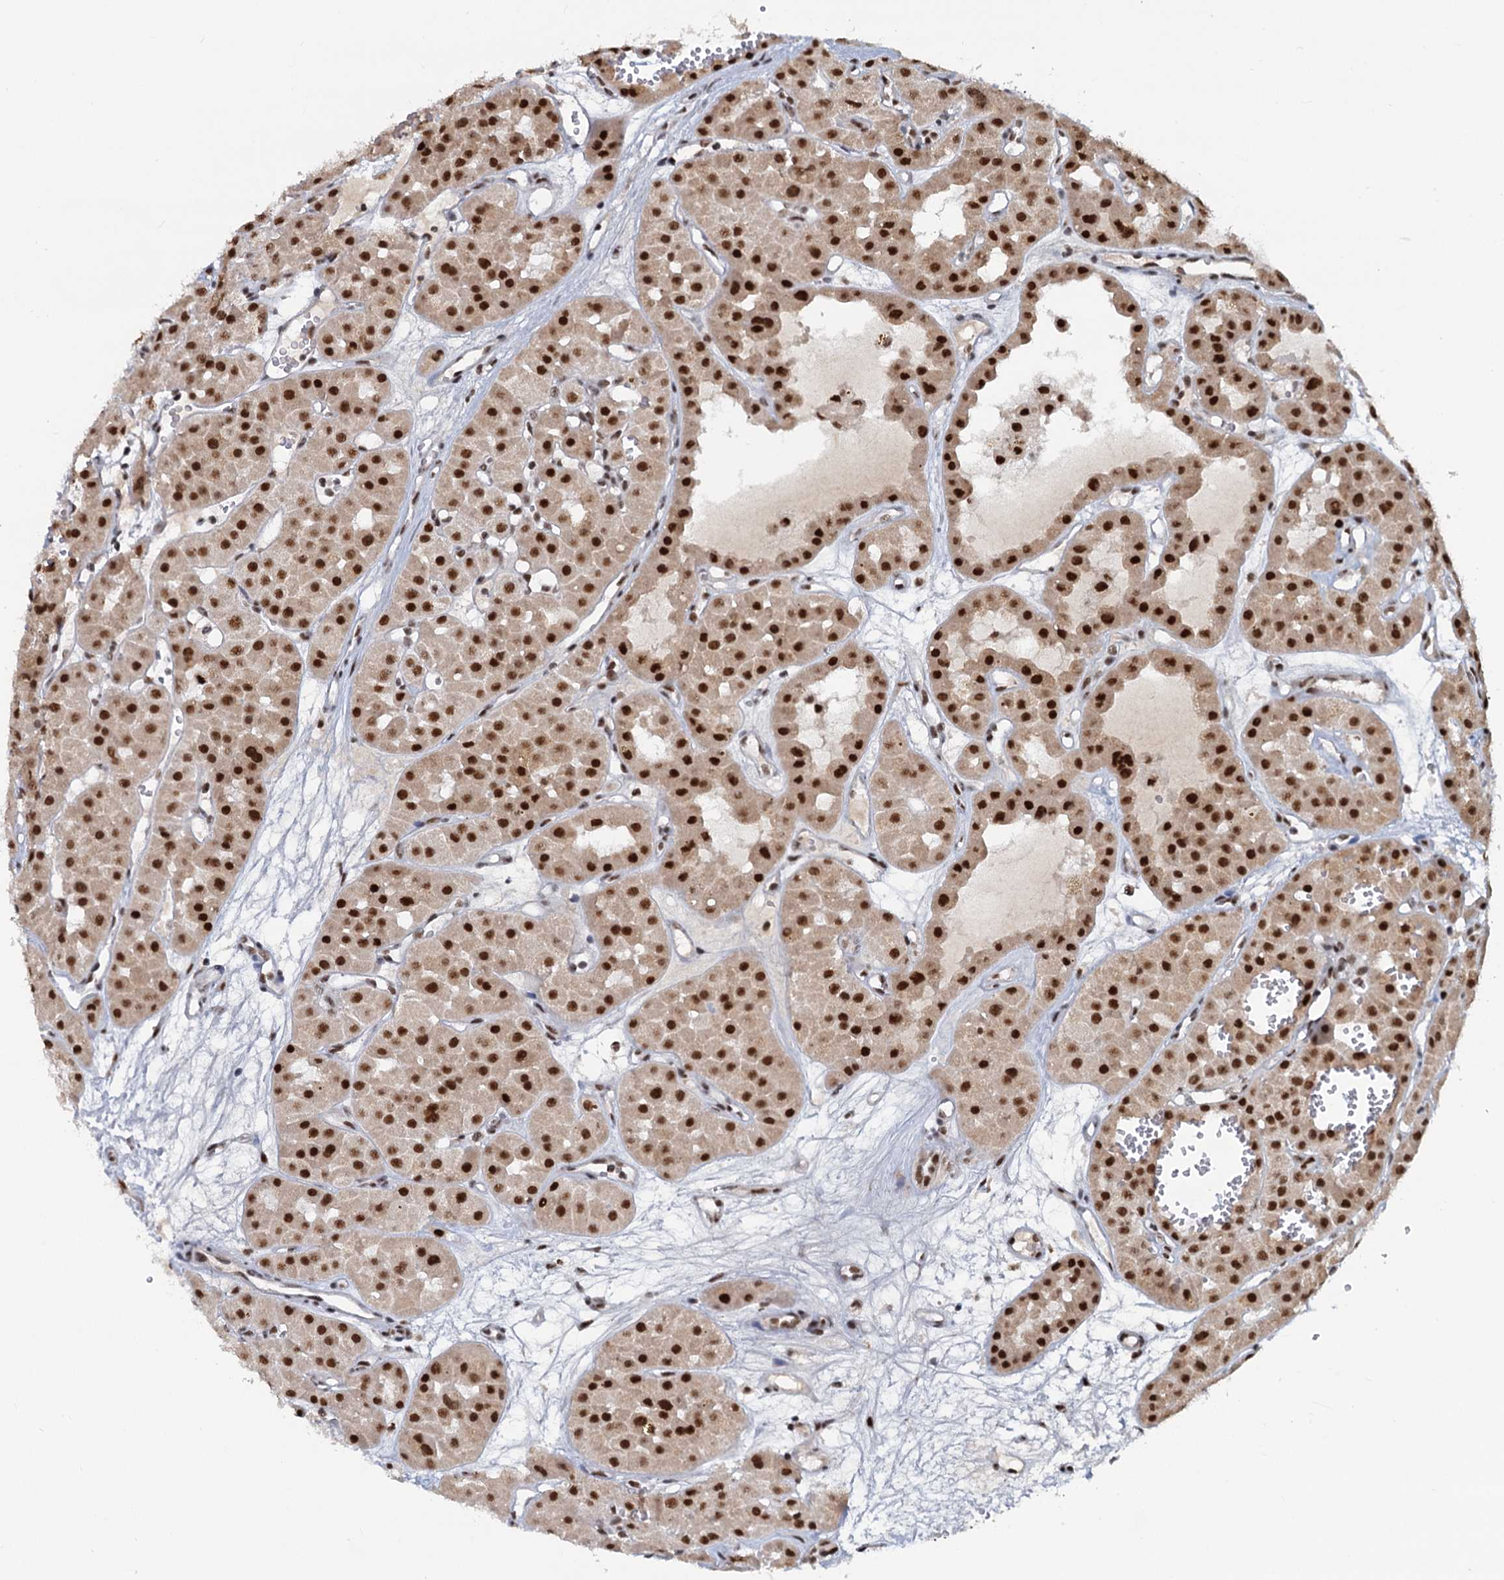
{"staining": {"intensity": "strong", "quantity": ">75%", "location": "nuclear"}, "tissue": "renal cancer", "cell_type": "Tumor cells", "image_type": "cancer", "snomed": [{"axis": "morphology", "description": "Carcinoma, NOS"}, {"axis": "topography", "description": "Kidney"}], "caption": "Immunohistochemical staining of human renal carcinoma exhibits high levels of strong nuclear staining in approximately >75% of tumor cells. (DAB (3,3'-diaminobenzidine) IHC with brightfield microscopy, high magnification).", "gene": "WBP4", "patient": {"sex": "female", "age": 75}}